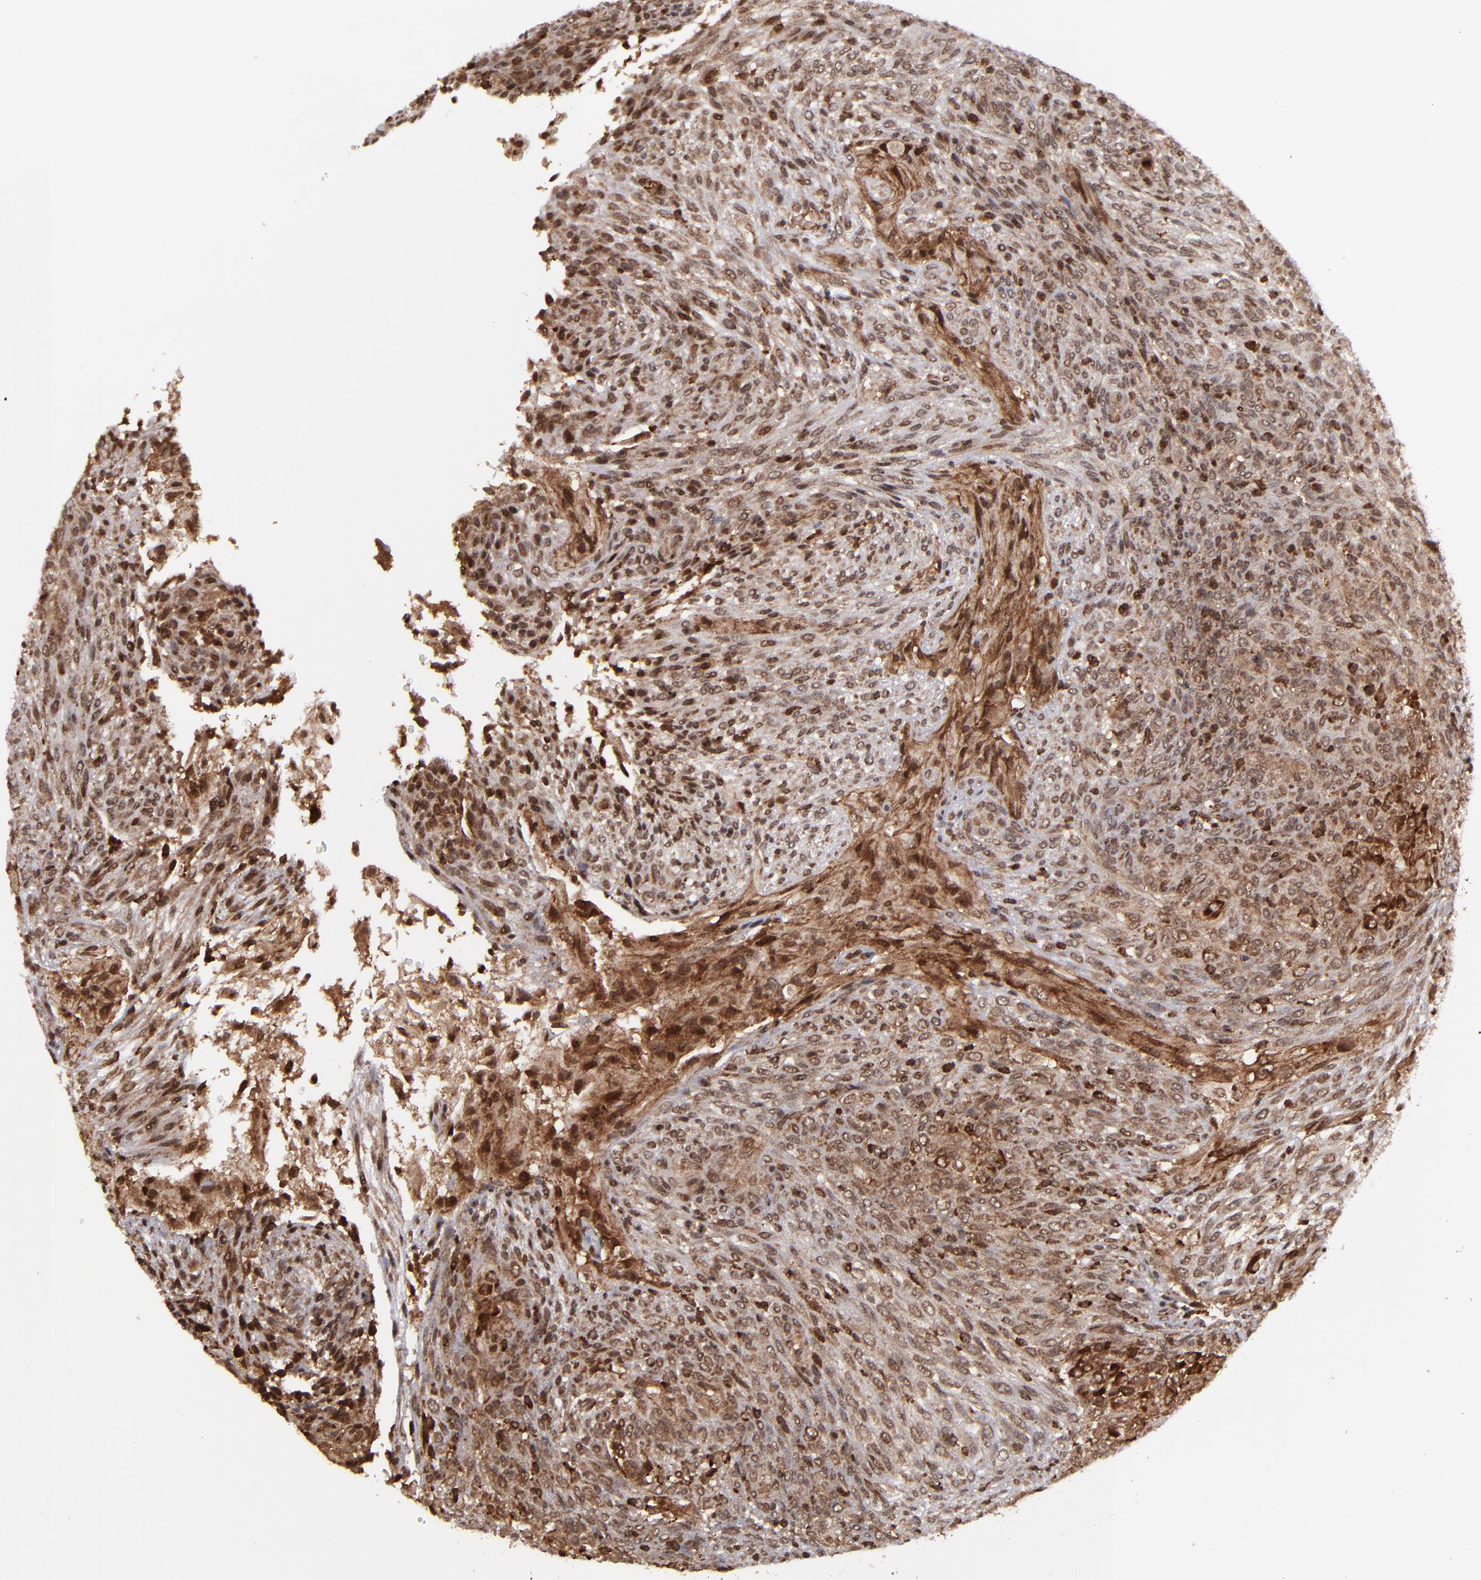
{"staining": {"intensity": "strong", "quantity": ">75%", "location": "cytoplasmic/membranous,nuclear"}, "tissue": "glioma", "cell_type": "Tumor cells", "image_type": "cancer", "snomed": [{"axis": "morphology", "description": "Glioma, malignant, High grade"}, {"axis": "topography", "description": "Cerebral cortex"}], "caption": "Malignant high-grade glioma stained for a protein reveals strong cytoplasmic/membranous and nuclear positivity in tumor cells. The protein of interest is shown in brown color, while the nuclei are stained blue.", "gene": "RGS6", "patient": {"sex": "female", "age": 55}}